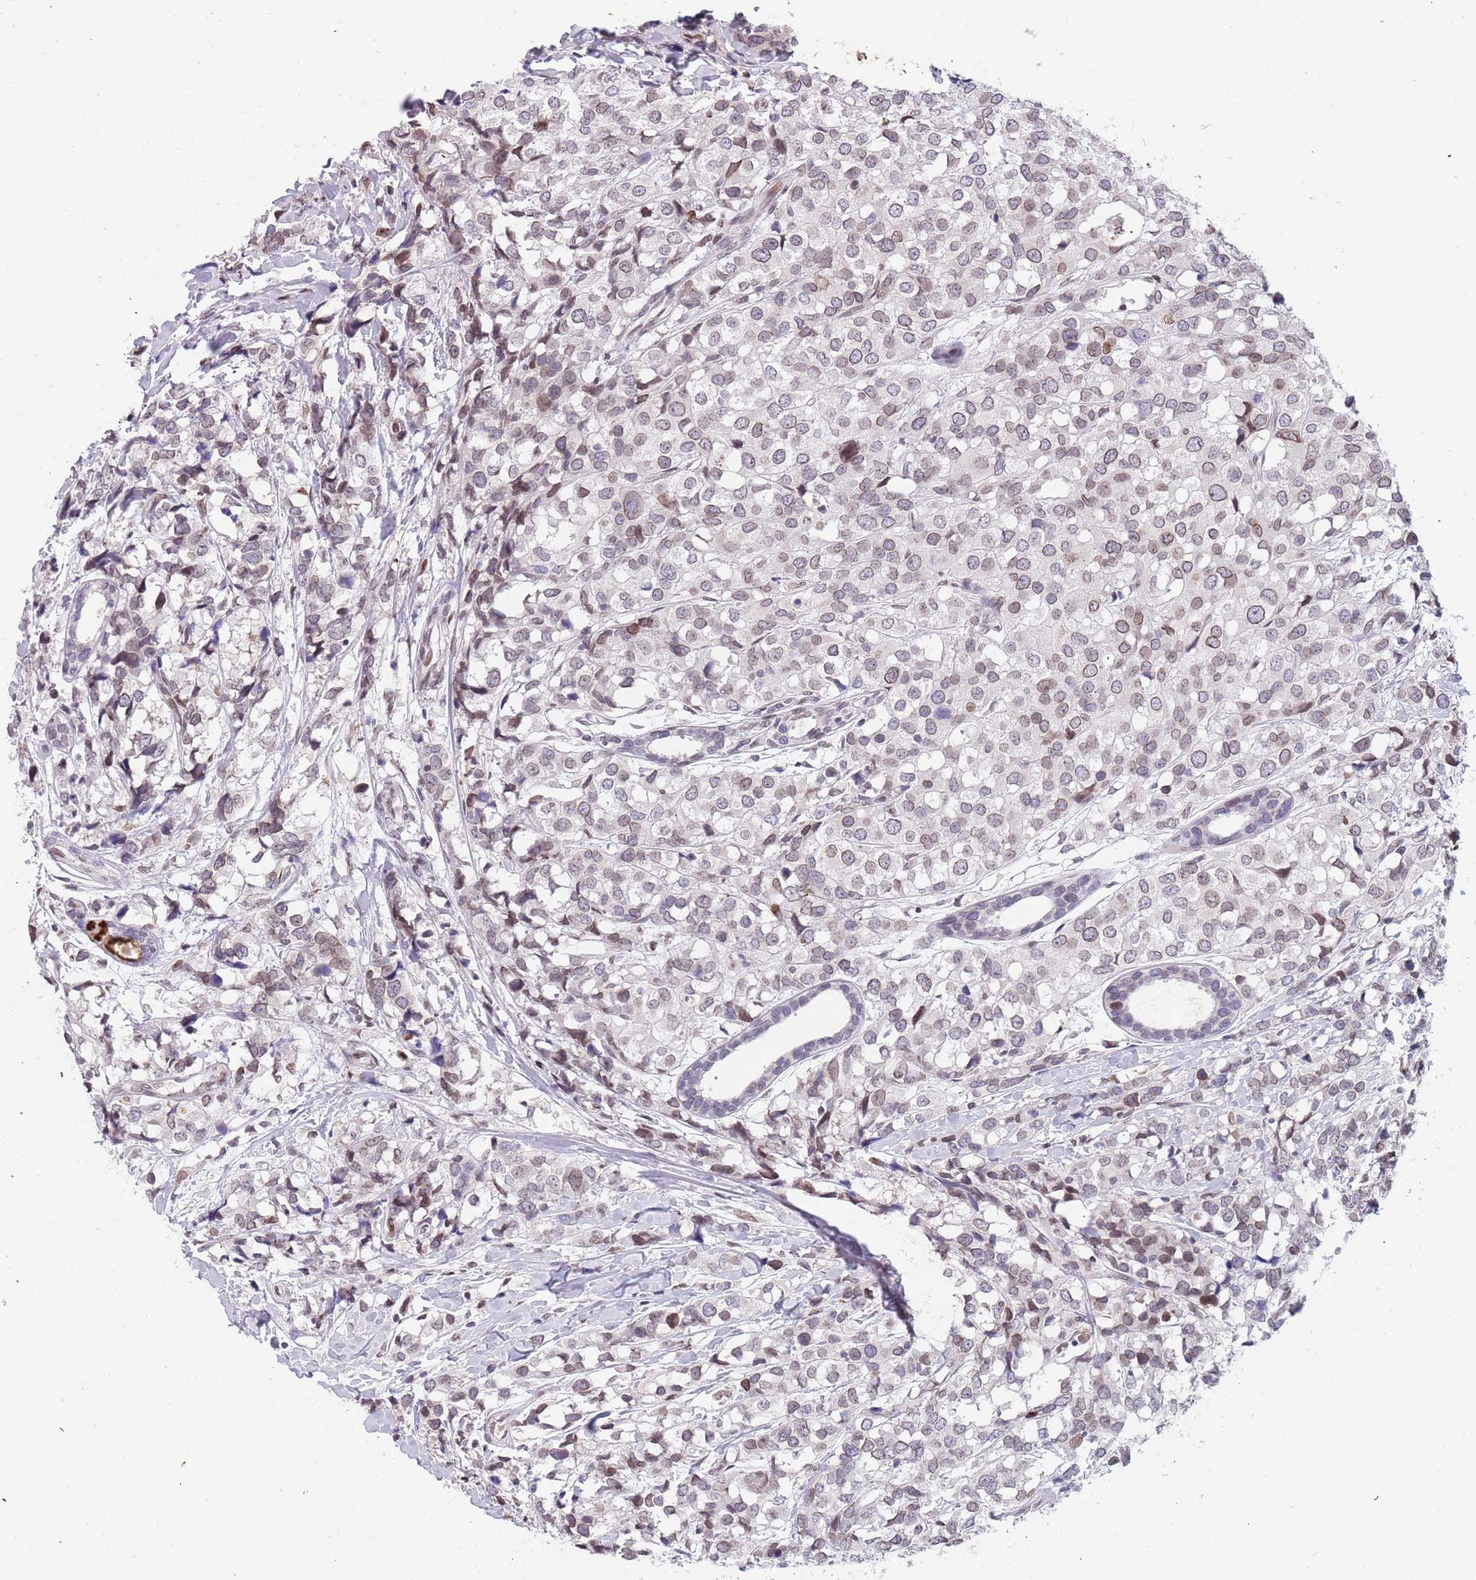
{"staining": {"intensity": "weak", "quantity": "25%-75%", "location": "cytoplasmic/membranous,nuclear"}, "tissue": "breast cancer", "cell_type": "Tumor cells", "image_type": "cancer", "snomed": [{"axis": "morphology", "description": "Lobular carcinoma"}, {"axis": "topography", "description": "Breast"}], "caption": "A high-resolution image shows IHC staining of lobular carcinoma (breast), which shows weak cytoplasmic/membranous and nuclear positivity in approximately 25%-75% of tumor cells.", "gene": "KLHDC2", "patient": {"sex": "female", "age": 59}}